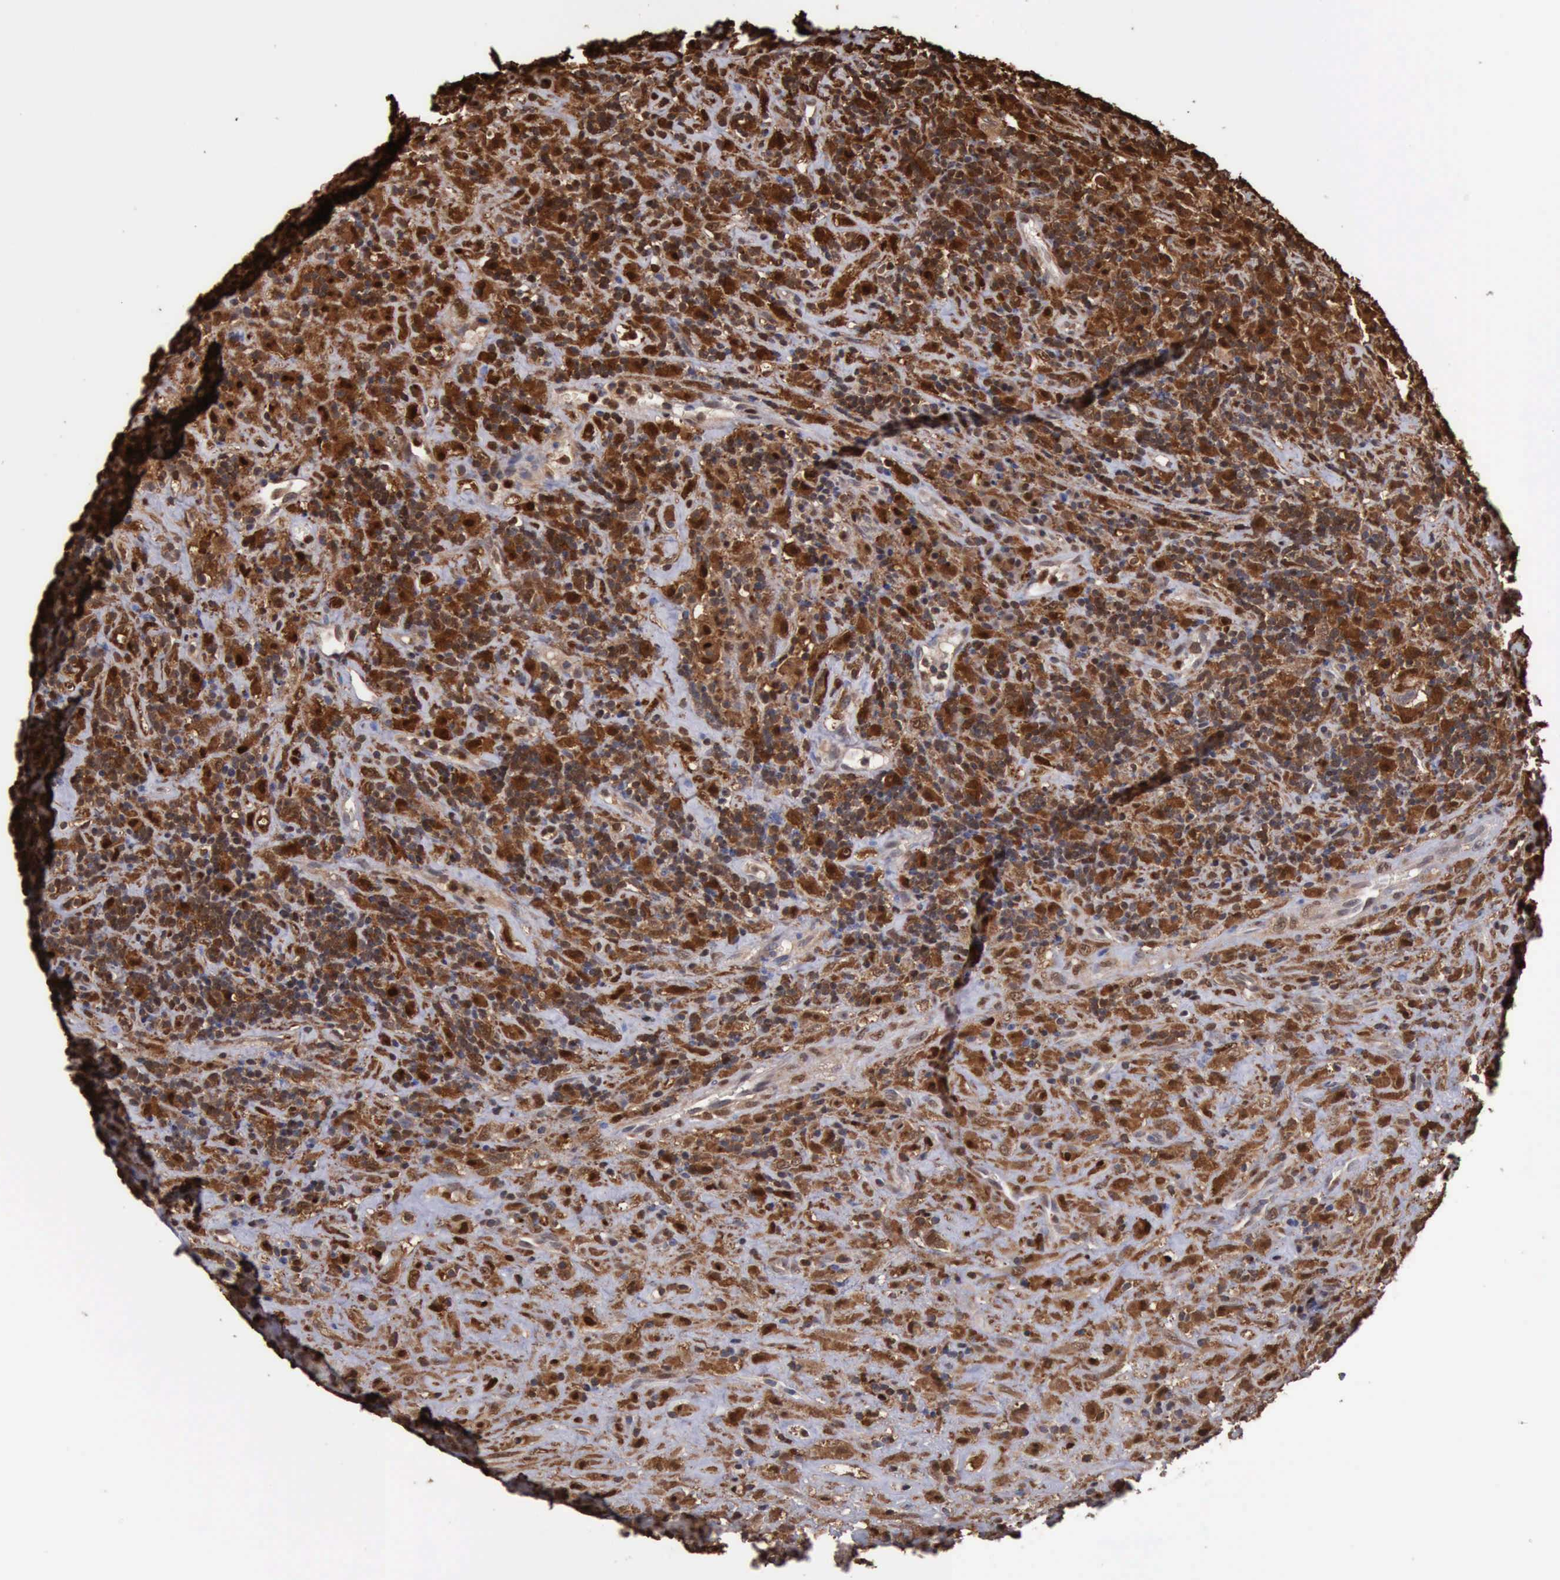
{"staining": {"intensity": "strong", "quantity": ">75%", "location": "cytoplasmic/membranous,nuclear"}, "tissue": "lymphoma", "cell_type": "Tumor cells", "image_type": "cancer", "snomed": [{"axis": "morphology", "description": "Hodgkin's disease, NOS"}, {"axis": "topography", "description": "Lymph node"}], "caption": "Strong cytoplasmic/membranous and nuclear expression for a protein is identified in about >75% of tumor cells of Hodgkin's disease using immunohistochemistry (IHC).", "gene": "STAT1", "patient": {"sex": "male", "age": 46}}